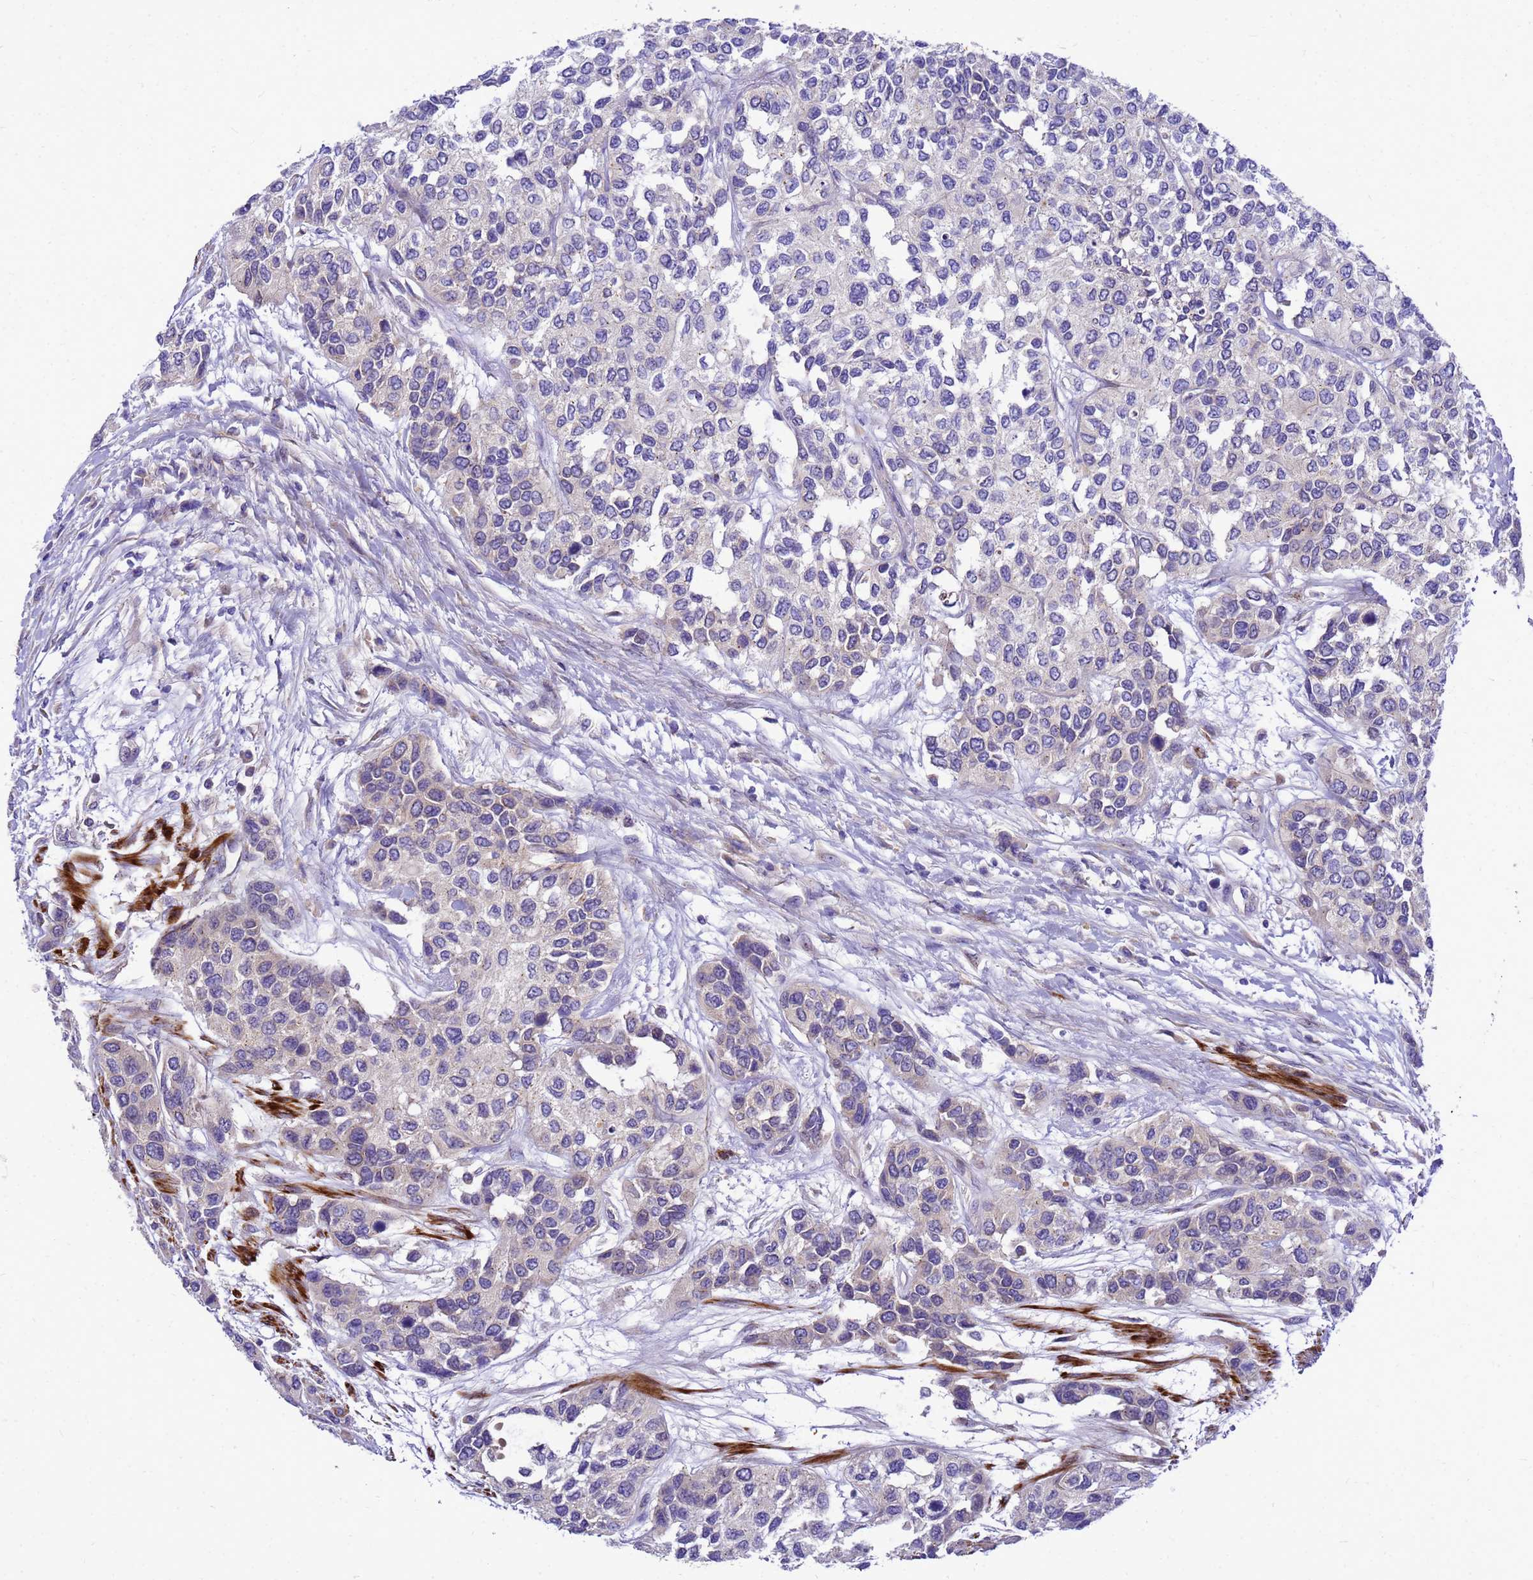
{"staining": {"intensity": "negative", "quantity": "none", "location": "none"}, "tissue": "urothelial cancer", "cell_type": "Tumor cells", "image_type": "cancer", "snomed": [{"axis": "morphology", "description": "Normal tissue, NOS"}, {"axis": "morphology", "description": "Urothelial carcinoma, High grade"}, {"axis": "topography", "description": "Vascular tissue"}, {"axis": "topography", "description": "Urinary bladder"}], "caption": "Urothelial carcinoma (high-grade) was stained to show a protein in brown. There is no significant positivity in tumor cells.", "gene": "POP7", "patient": {"sex": "female", "age": 56}}